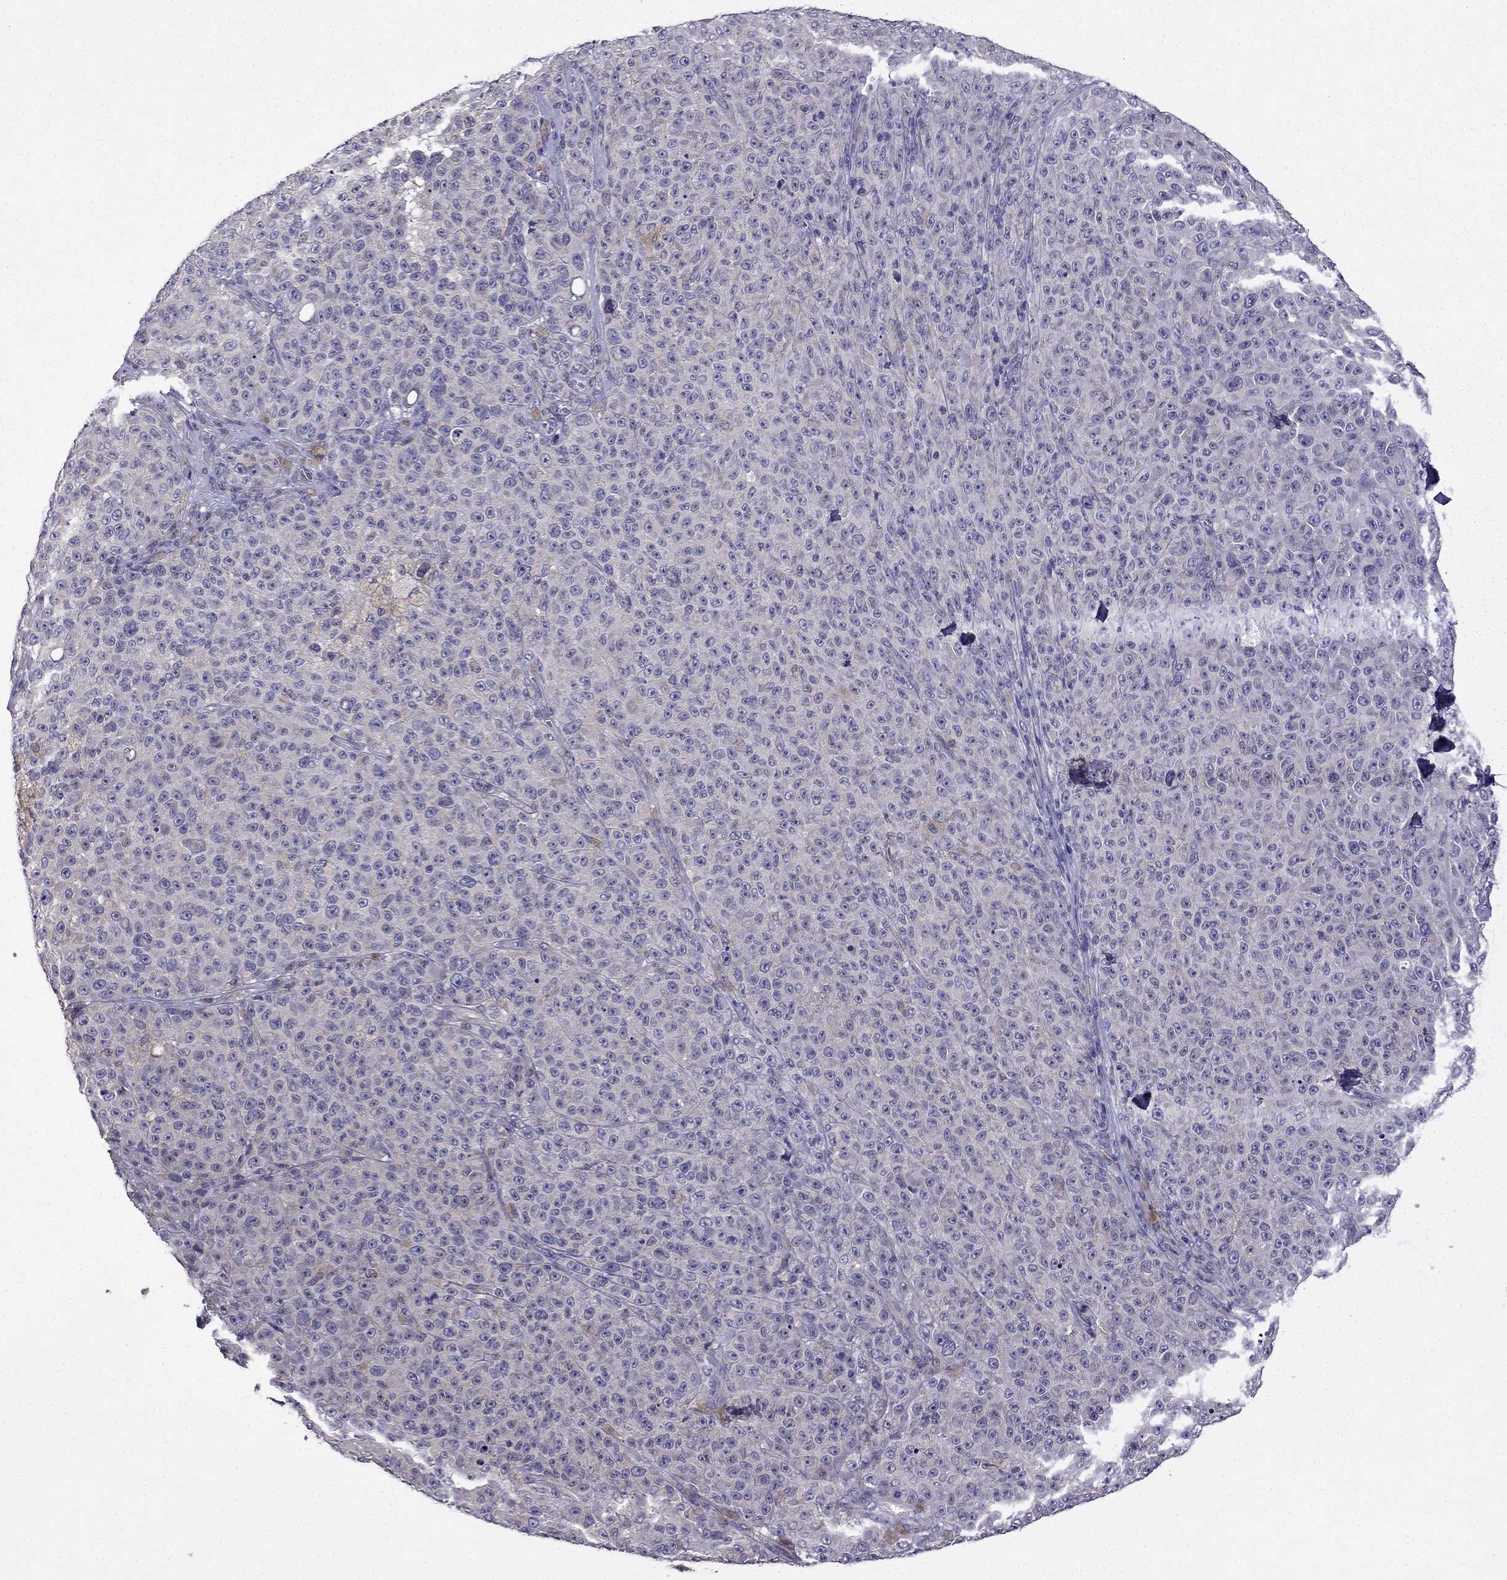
{"staining": {"intensity": "negative", "quantity": "none", "location": "none"}, "tissue": "melanoma", "cell_type": "Tumor cells", "image_type": "cancer", "snomed": [{"axis": "morphology", "description": "Malignant melanoma, NOS"}, {"axis": "topography", "description": "Skin"}], "caption": "Immunohistochemistry (IHC) micrograph of neoplastic tissue: human melanoma stained with DAB (3,3'-diaminobenzidine) reveals no significant protein staining in tumor cells.", "gene": "SCNN1D", "patient": {"sex": "female", "age": 82}}